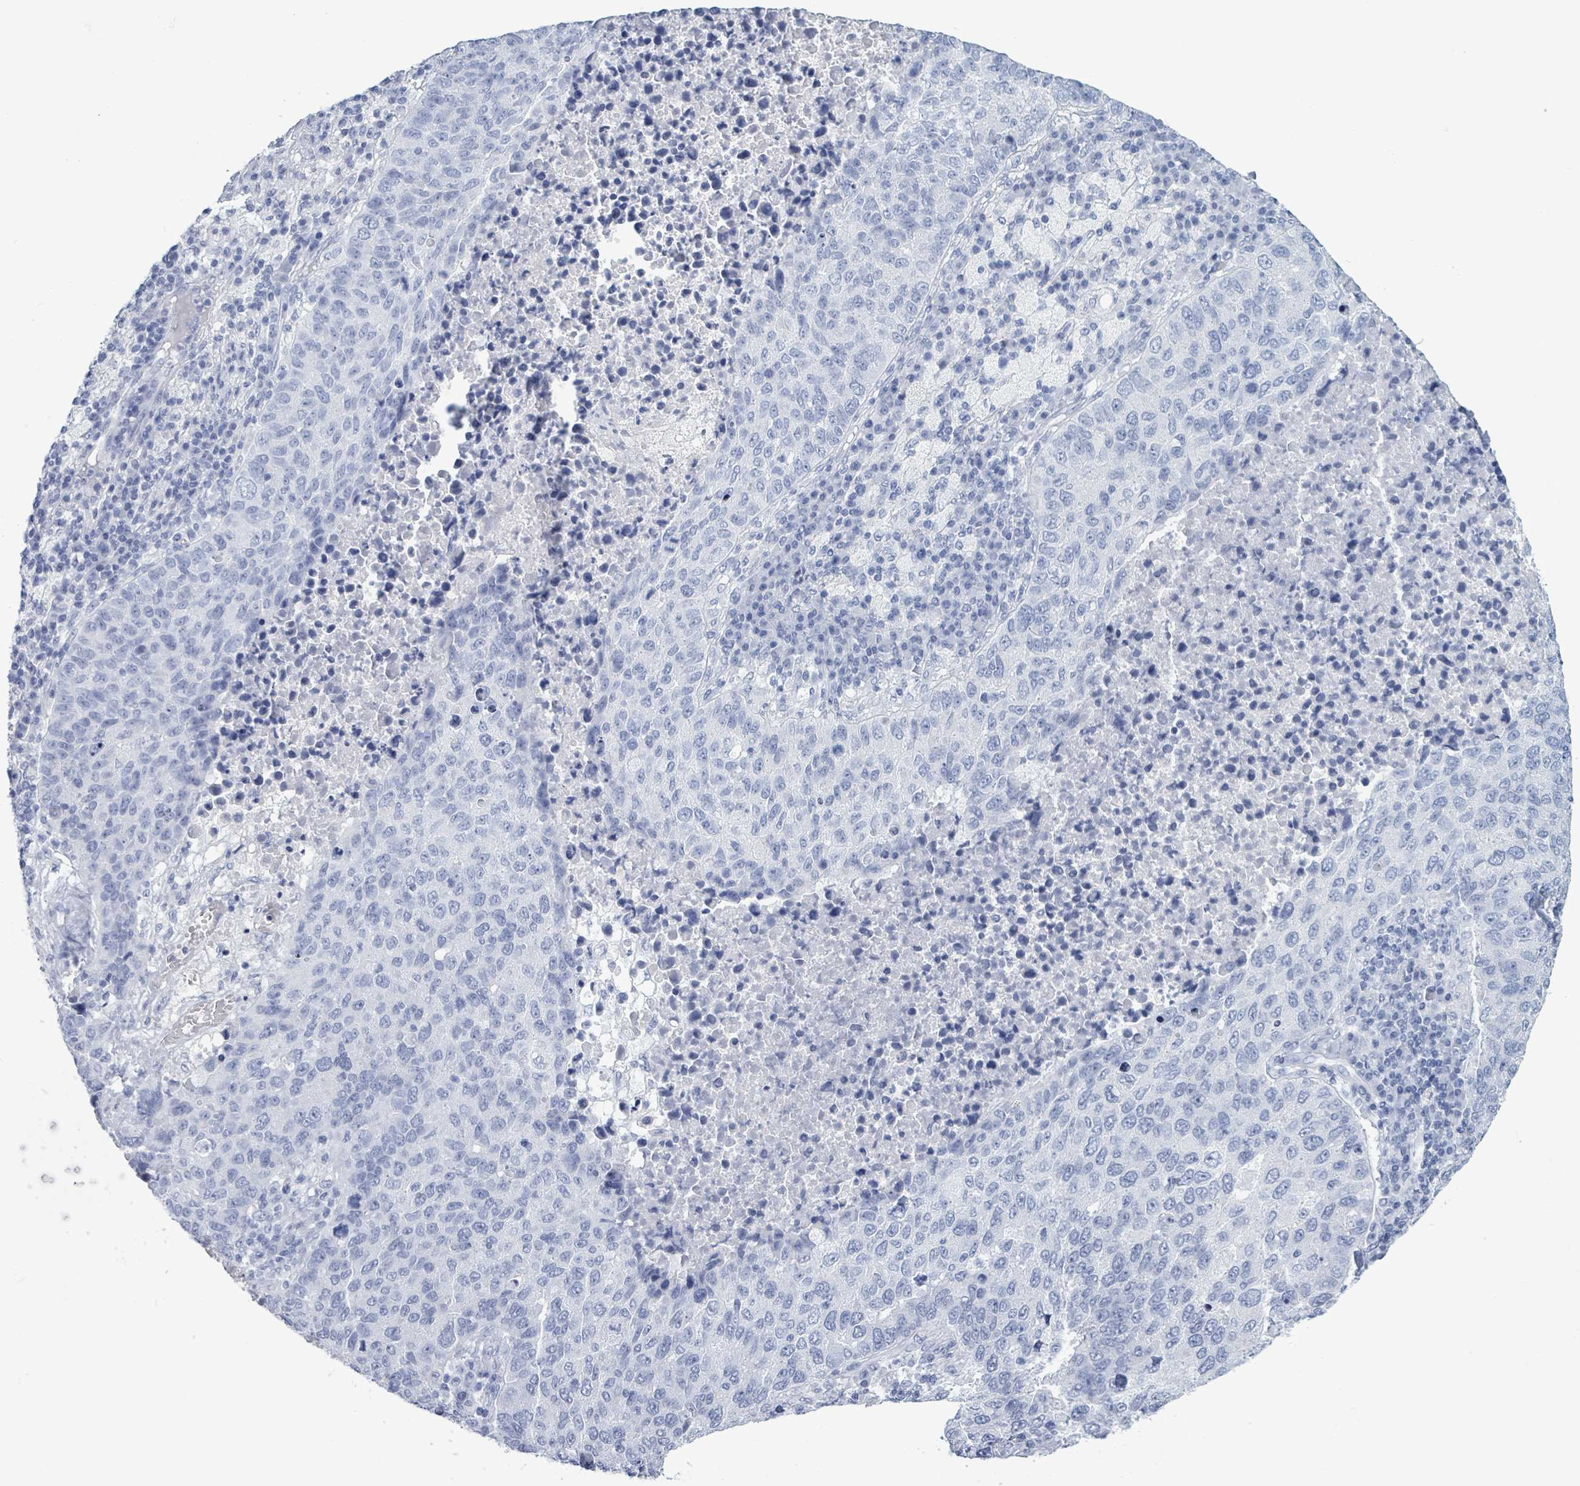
{"staining": {"intensity": "negative", "quantity": "none", "location": "none"}, "tissue": "lung cancer", "cell_type": "Tumor cells", "image_type": "cancer", "snomed": [{"axis": "morphology", "description": "Squamous cell carcinoma, NOS"}, {"axis": "topography", "description": "Lung"}], "caption": "A photomicrograph of human squamous cell carcinoma (lung) is negative for staining in tumor cells.", "gene": "NKX2-1", "patient": {"sex": "male", "age": 73}}